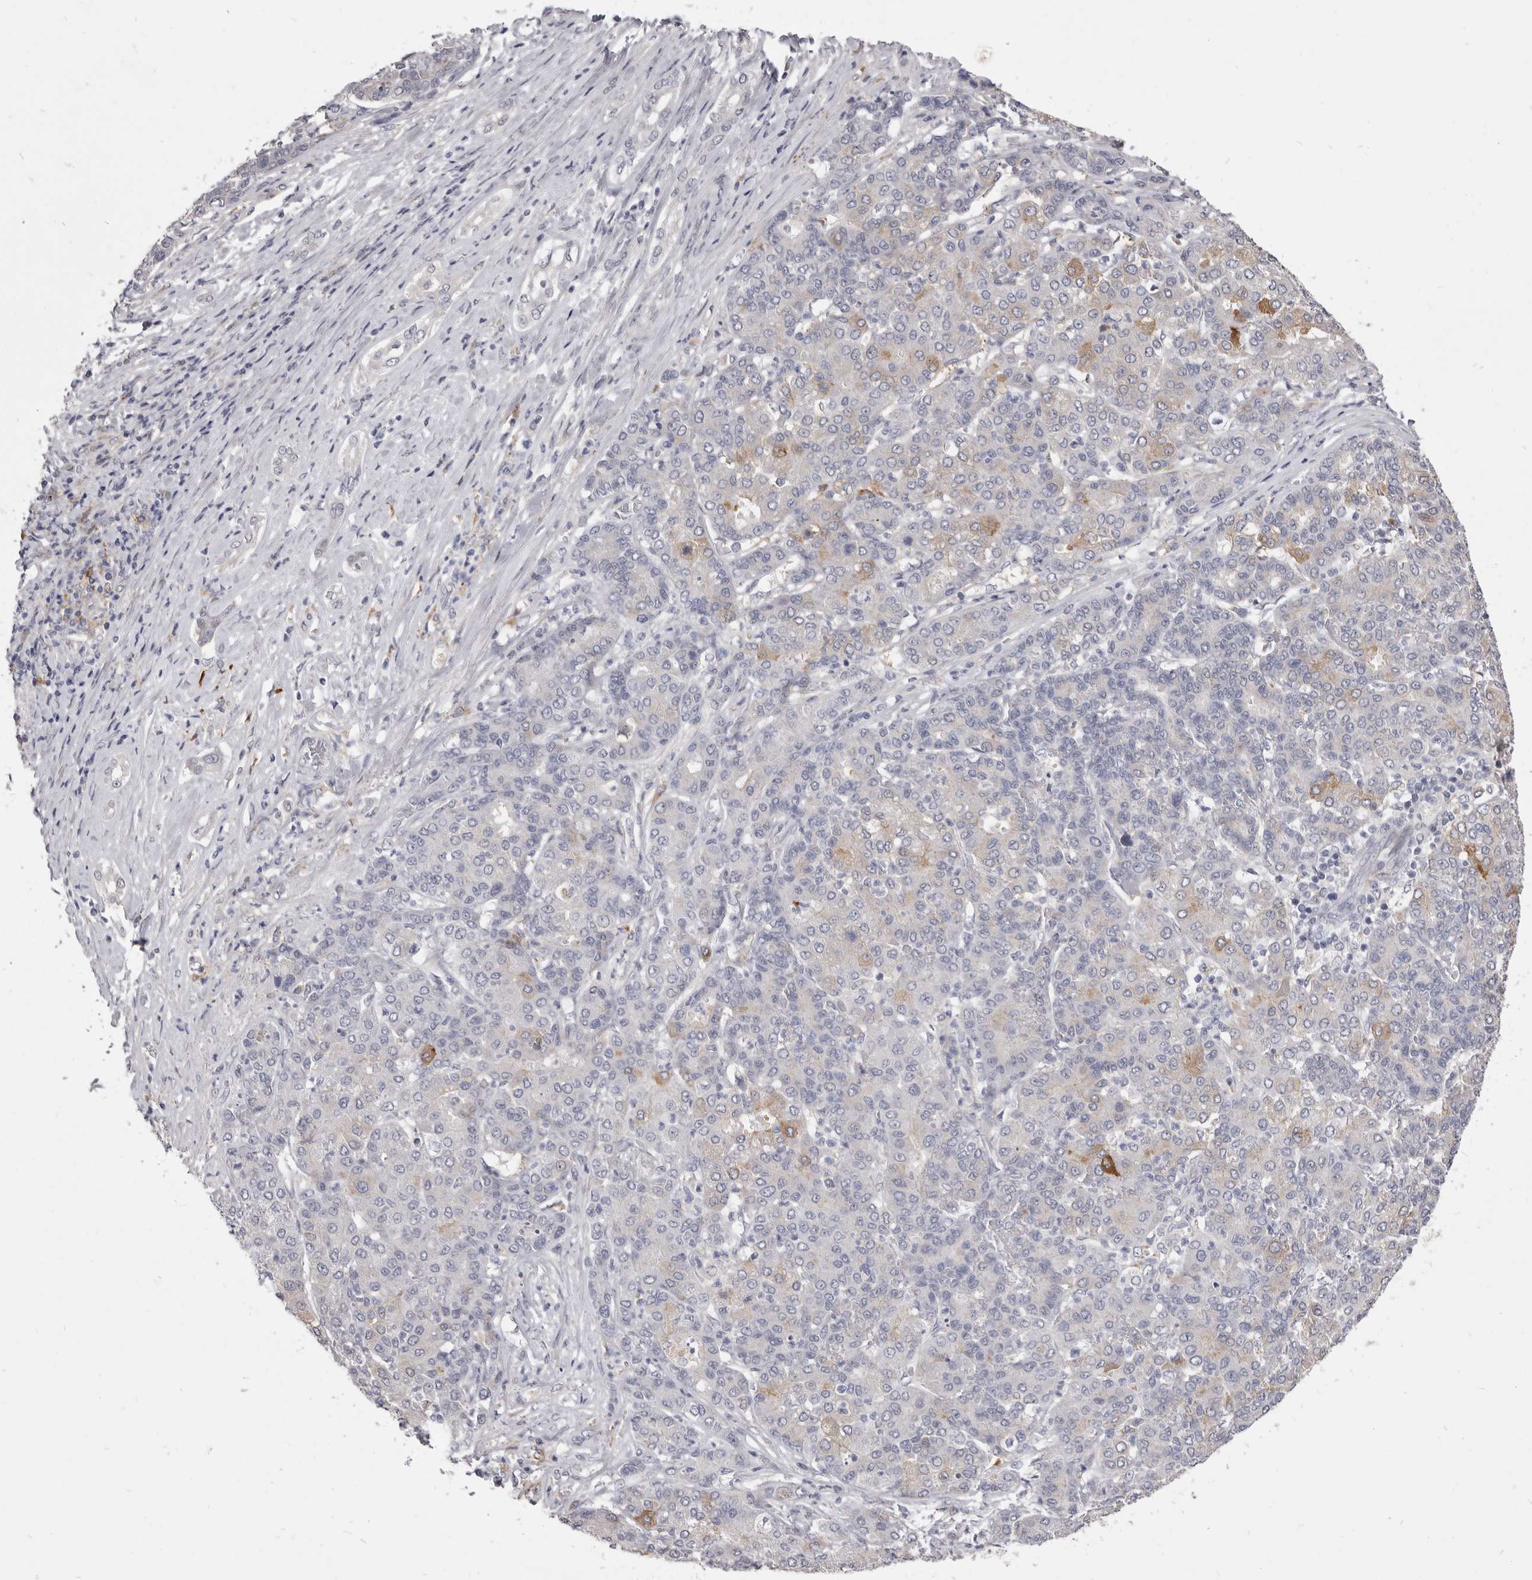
{"staining": {"intensity": "moderate", "quantity": "<25%", "location": "cytoplasmic/membranous"}, "tissue": "liver cancer", "cell_type": "Tumor cells", "image_type": "cancer", "snomed": [{"axis": "morphology", "description": "Carcinoma, Hepatocellular, NOS"}, {"axis": "topography", "description": "Liver"}], "caption": "High-power microscopy captured an immunohistochemistry (IHC) micrograph of liver cancer, revealing moderate cytoplasmic/membranous positivity in approximately <25% of tumor cells. Using DAB (brown) and hematoxylin (blue) stains, captured at high magnification using brightfield microscopy.", "gene": "VPS45", "patient": {"sex": "male", "age": 65}}